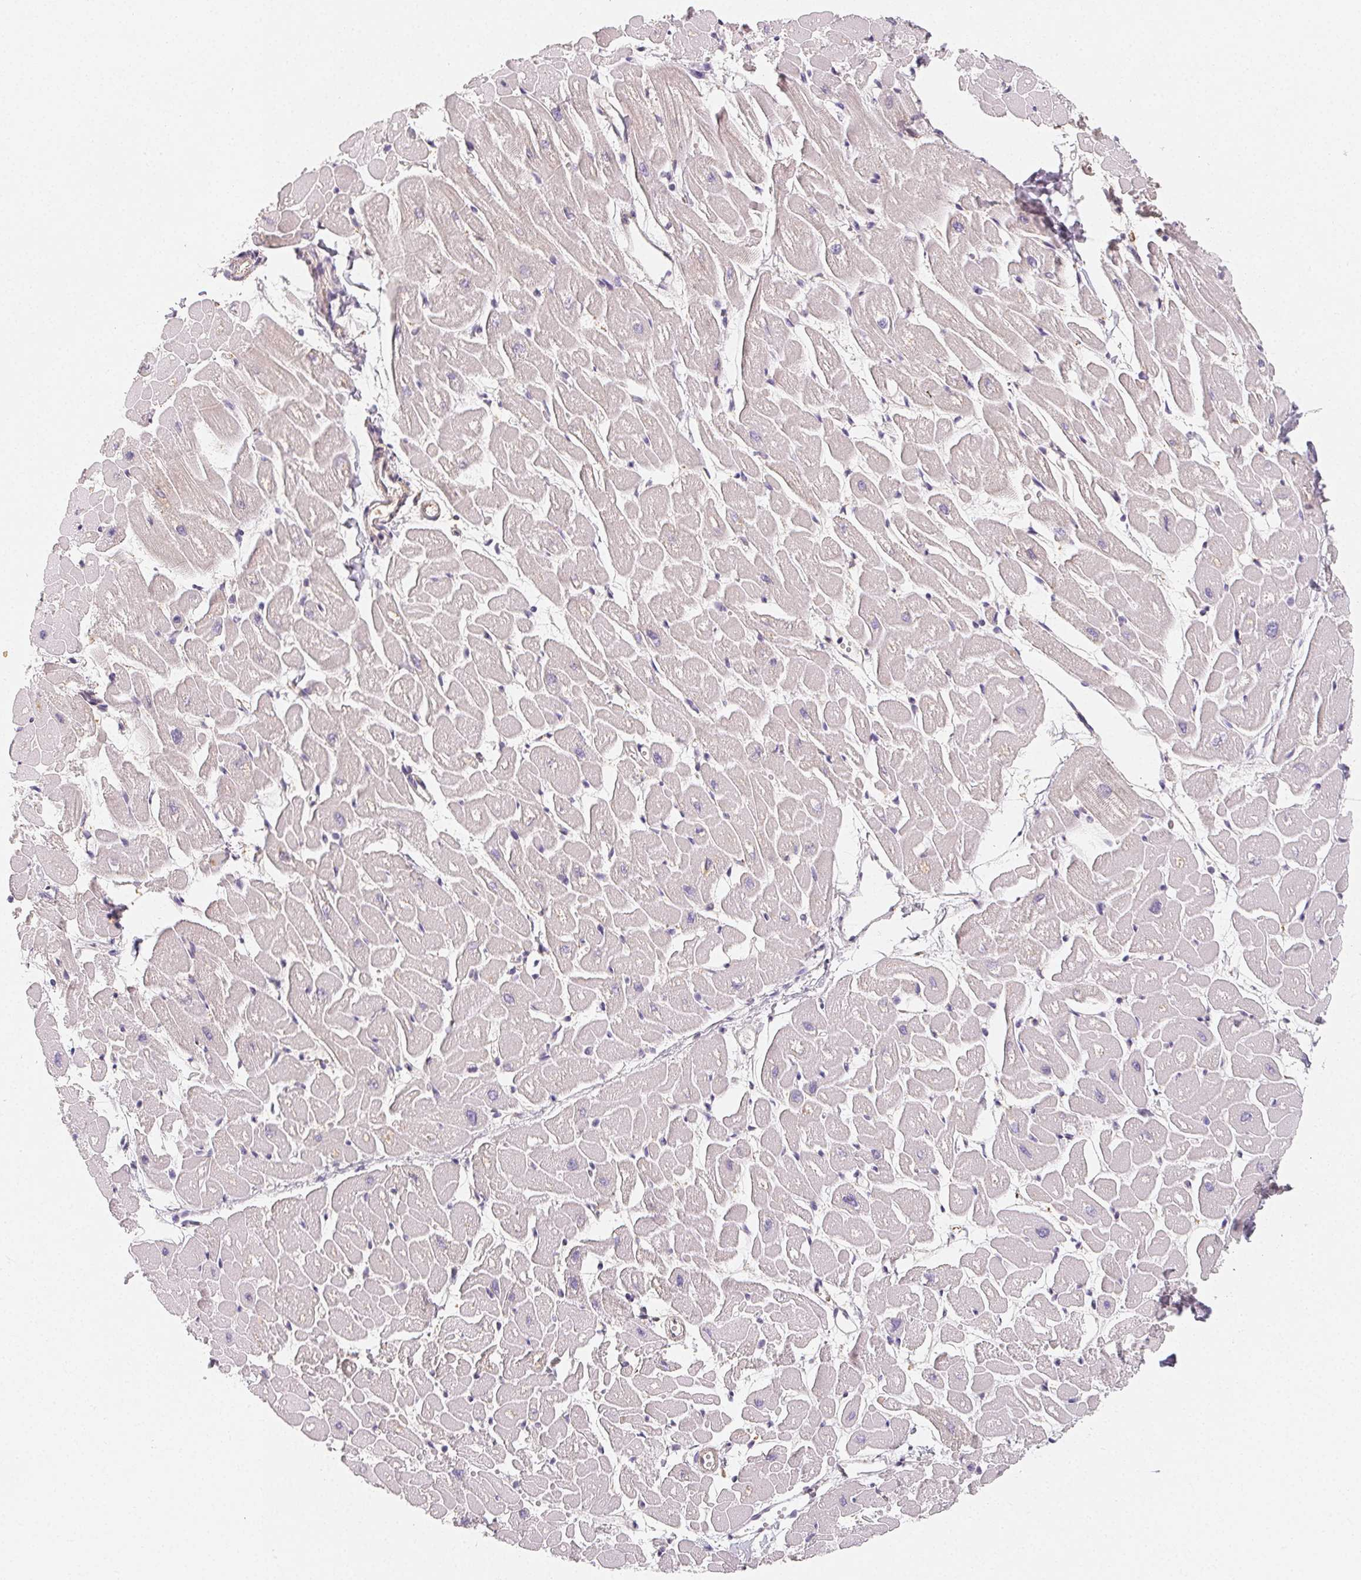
{"staining": {"intensity": "weak", "quantity": "25%-75%", "location": "cytoplasmic/membranous"}, "tissue": "heart muscle", "cell_type": "Cardiomyocytes", "image_type": "normal", "snomed": [{"axis": "morphology", "description": "Normal tissue, NOS"}, {"axis": "topography", "description": "Heart"}], "caption": "An image showing weak cytoplasmic/membranous expression in about 25%-75% of cardiomyocytes in unremarkable heart muscle, as visualized by brown immunohistochemical staining.", "gene": "LRRC23", "patient": {"sex": "male", "age": 57}}